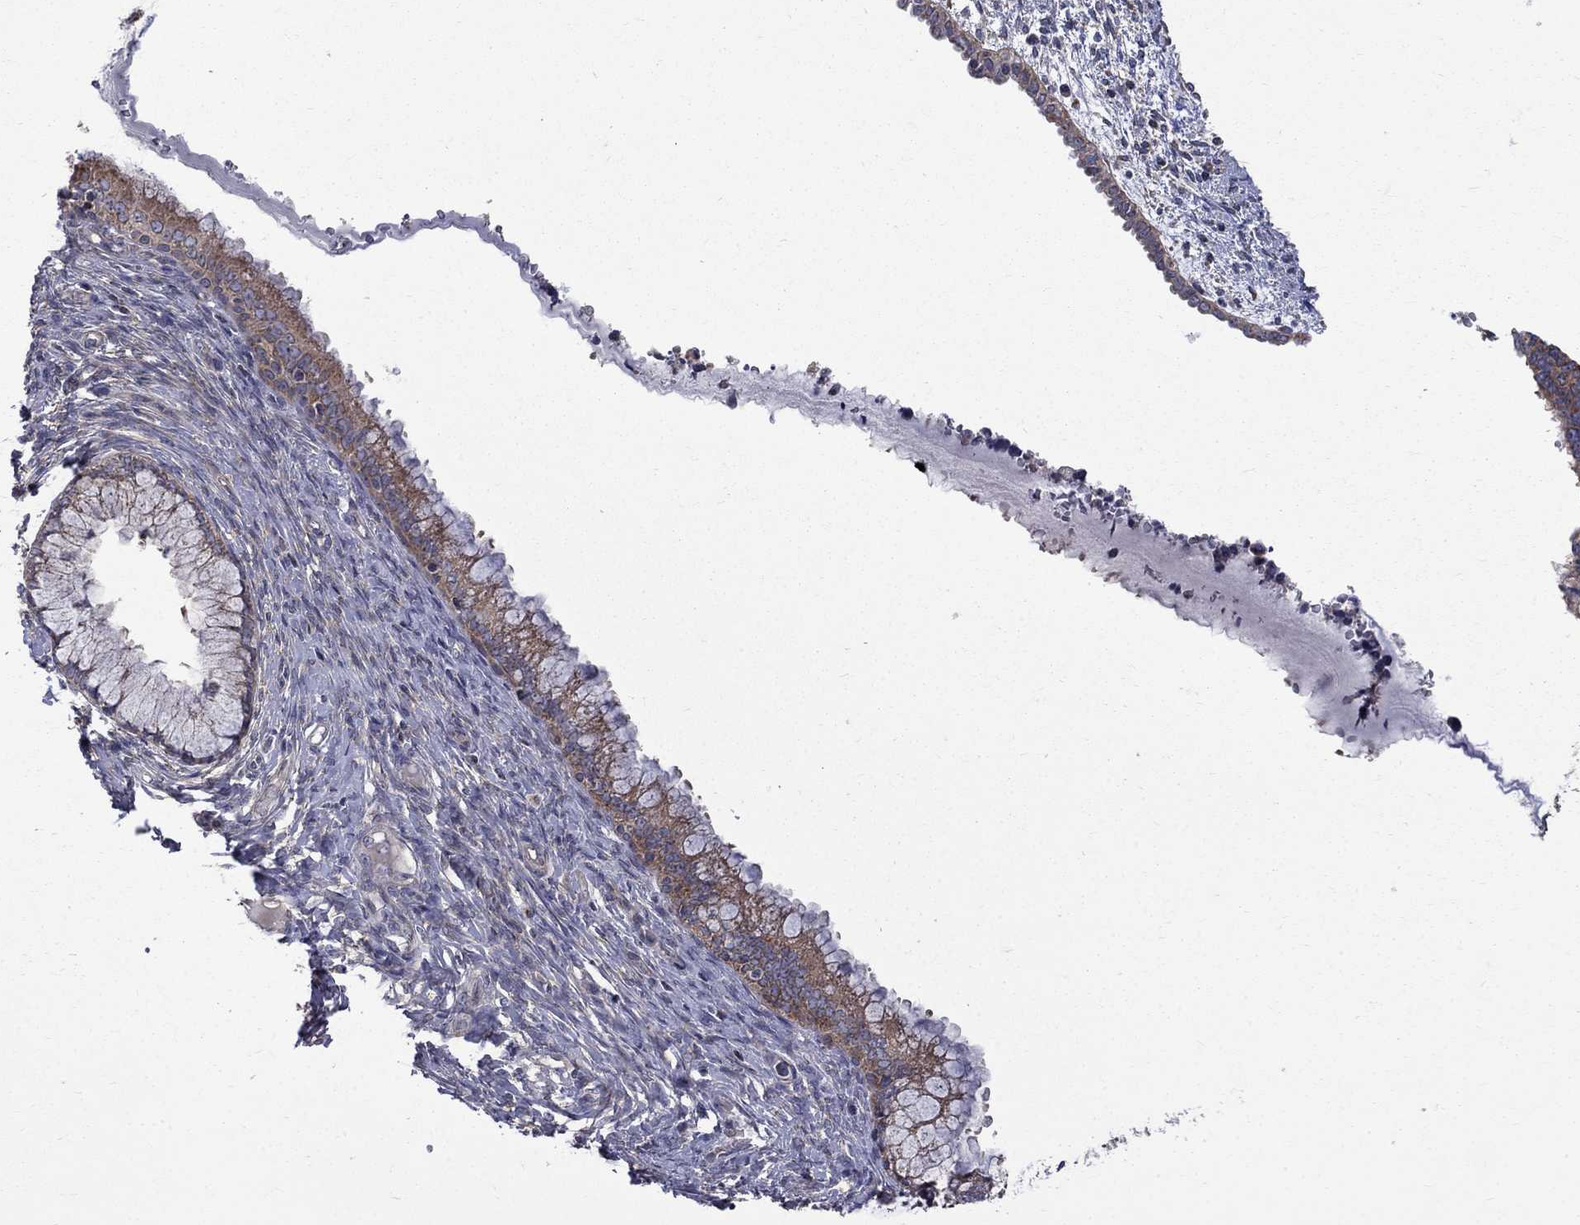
{"staining": {"intensity": "moderate", "quantity": "<25%", "location": "cytoplasmic/membranous"}, "tissue": "cervical cancer", "cell_type": "Tumor cells", "image_type": "cancer", "snomed": [{"axis": "morphology", "description": "Squamous cell carcinoma, NOS"}, {"axis": "topography", "description": "Cervix"}], "caption": "Immunohistochemistry (IHC) histopathology image of cervical squamous cell carcinoma stained for a protein (brown), which shows low levels of moderate cytoplasmic/membranous staining in approximately <25% of tumor cells.", "gene": "SH2B1", "patient": {"sex": "female", "age": 63}}